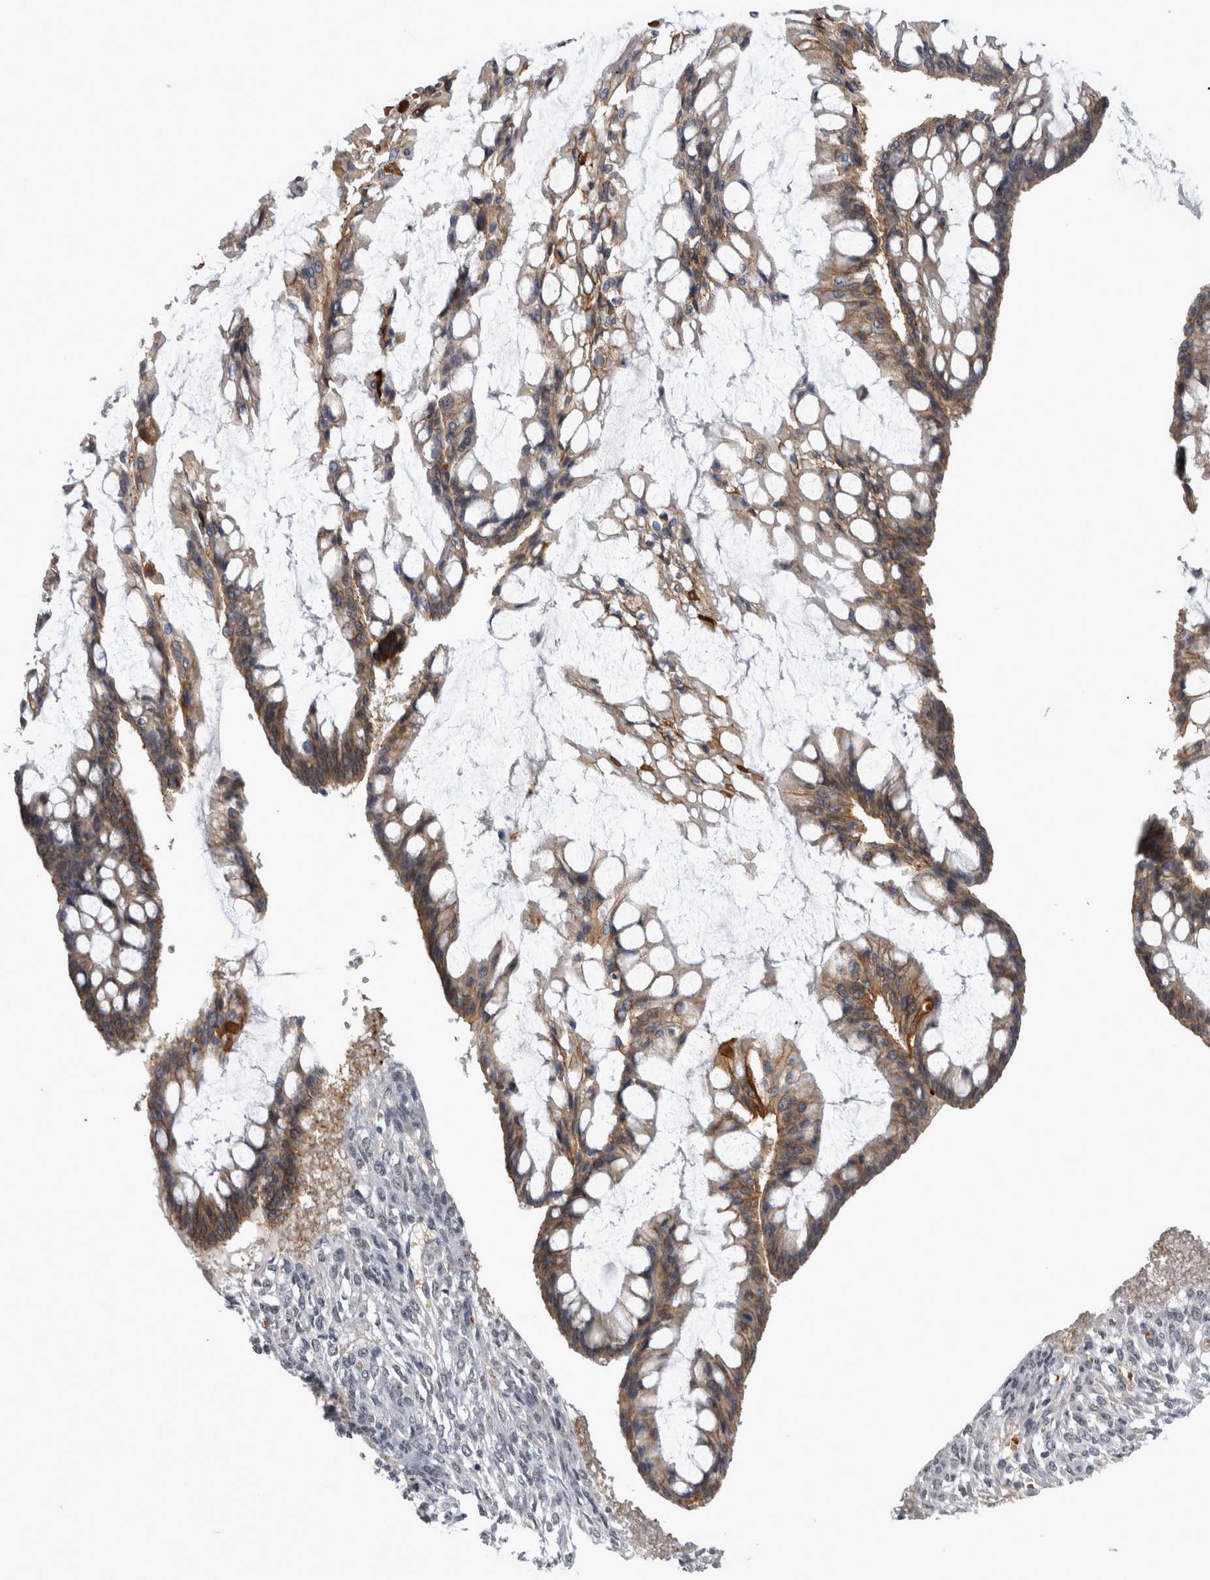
{"staining": {"intensity": "moderate", "quantity": ">75%", "location": "cytoplasmic/membranous"}, "tissue": "ovarian cancer", "cell_type": "Tumor cells", "image_type": "cancer", "snomed": [{"axis": "morphology", "description": "Cystadenocarcinoma, mucinous, NOS"}, {"axis": "topography", "description": "Ovary"}], "caption": "This photomicrograph demonstrates IHC staining of ovarian mucinous cystadenocarcinoma, with medium moderate cytoplasmic/membranous expression in approximately >75% of tumor cells.", "gene": "PEBP4", "patient": {"sex": "female", "age": 73}}